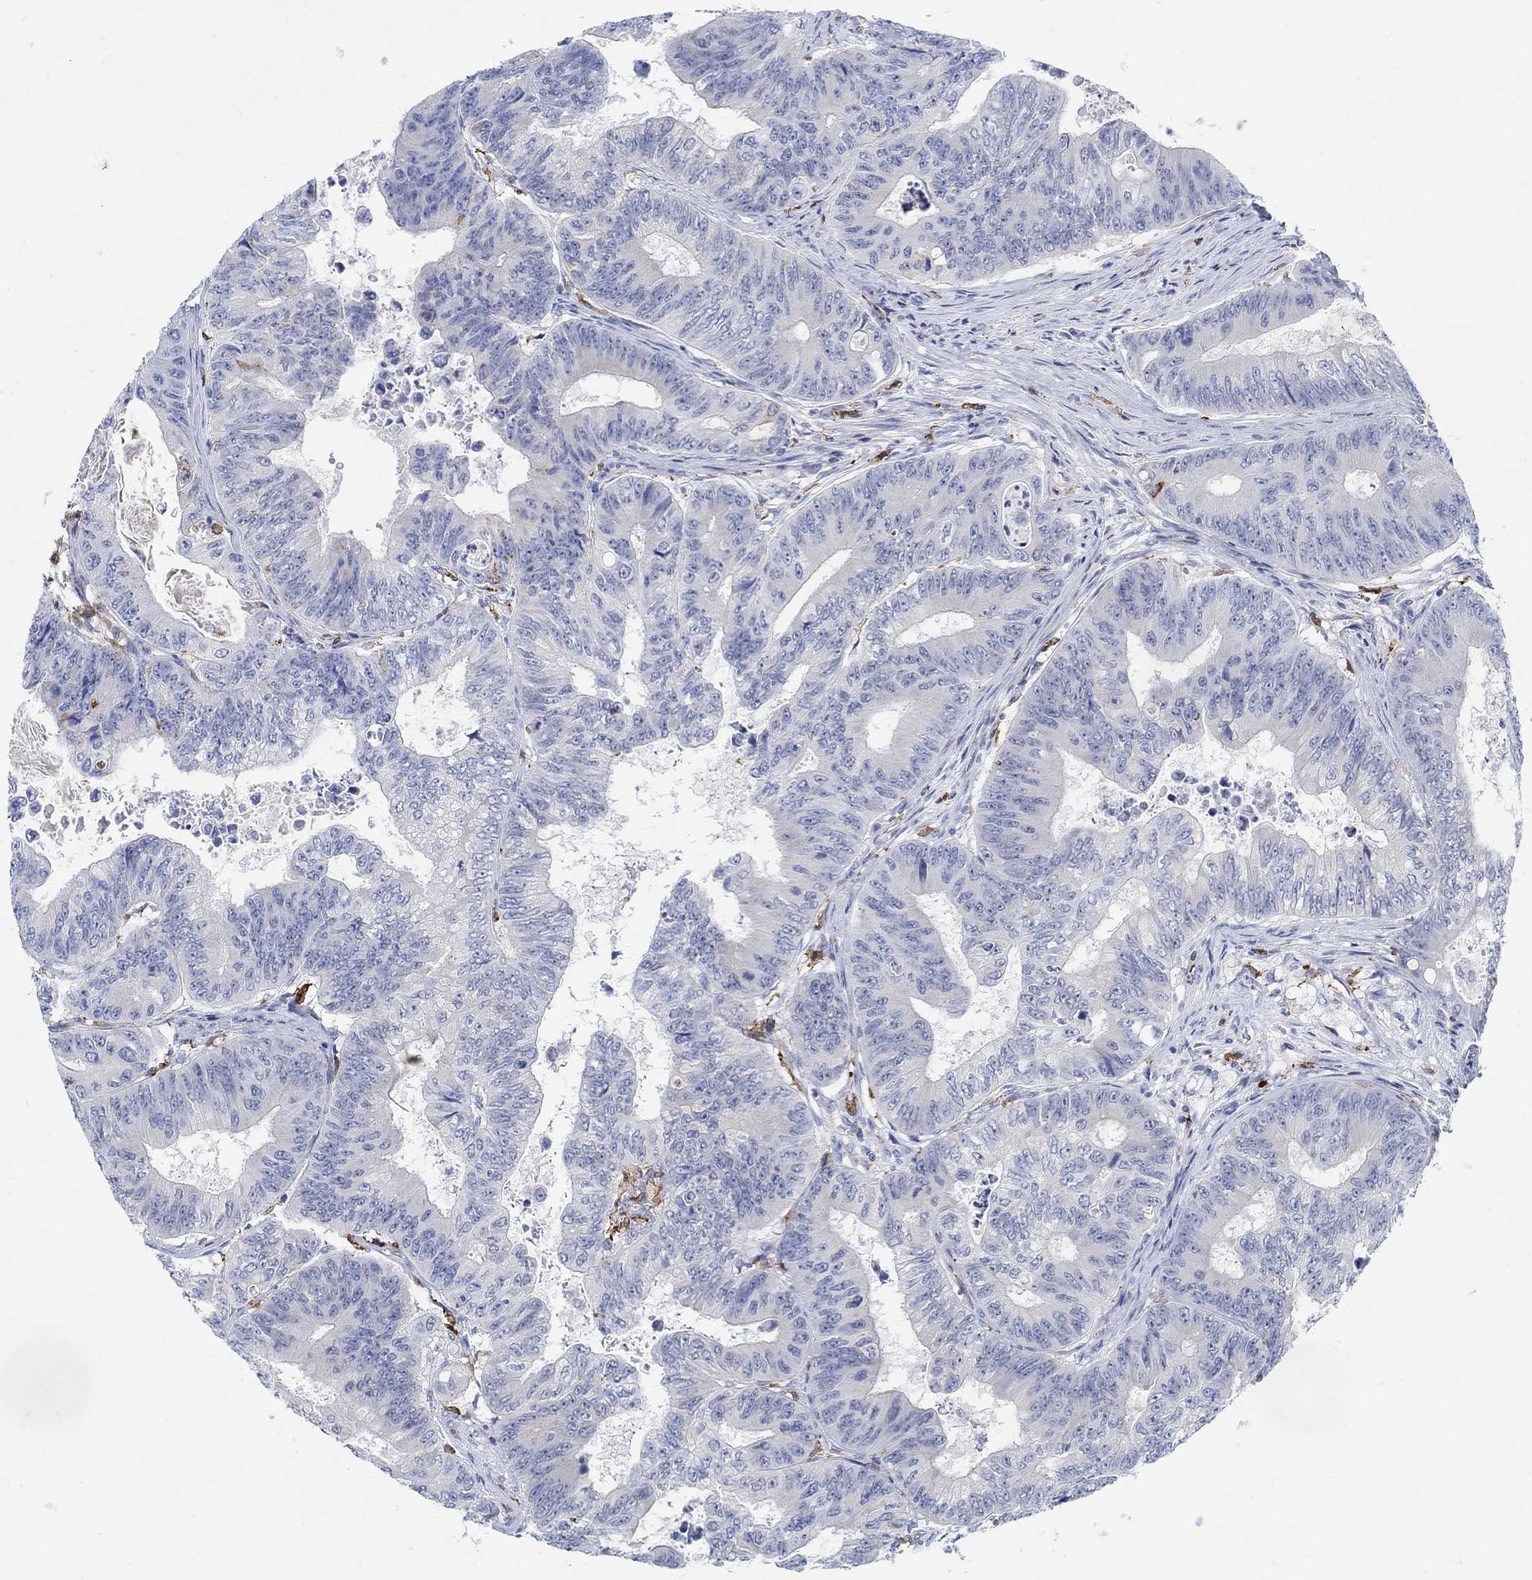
{"staining": {"intensity": "negative", "quantity": "none", "location": "none"}, "tissue": "colorectal cancer", "cell_type": "Tumor cells", "image_type": "cancer", "snomed": [{"axis": "morphology", "description": "Adenocarcinoma, NOS"}, {"axis": "topography", "description": "Colon"}], "caption": "A high-resolution micrograph shows immunohistochemistry staining of adenocarcinoma (colorectal), which demonstrates no significant staining in tumor cells. (DAB (3,3'-diaminobenzidine) IHC visualized using brightfield microscopy, high magnification).", "gene": "PHF21B", "patient": {"sex": "female", "age": 48}}